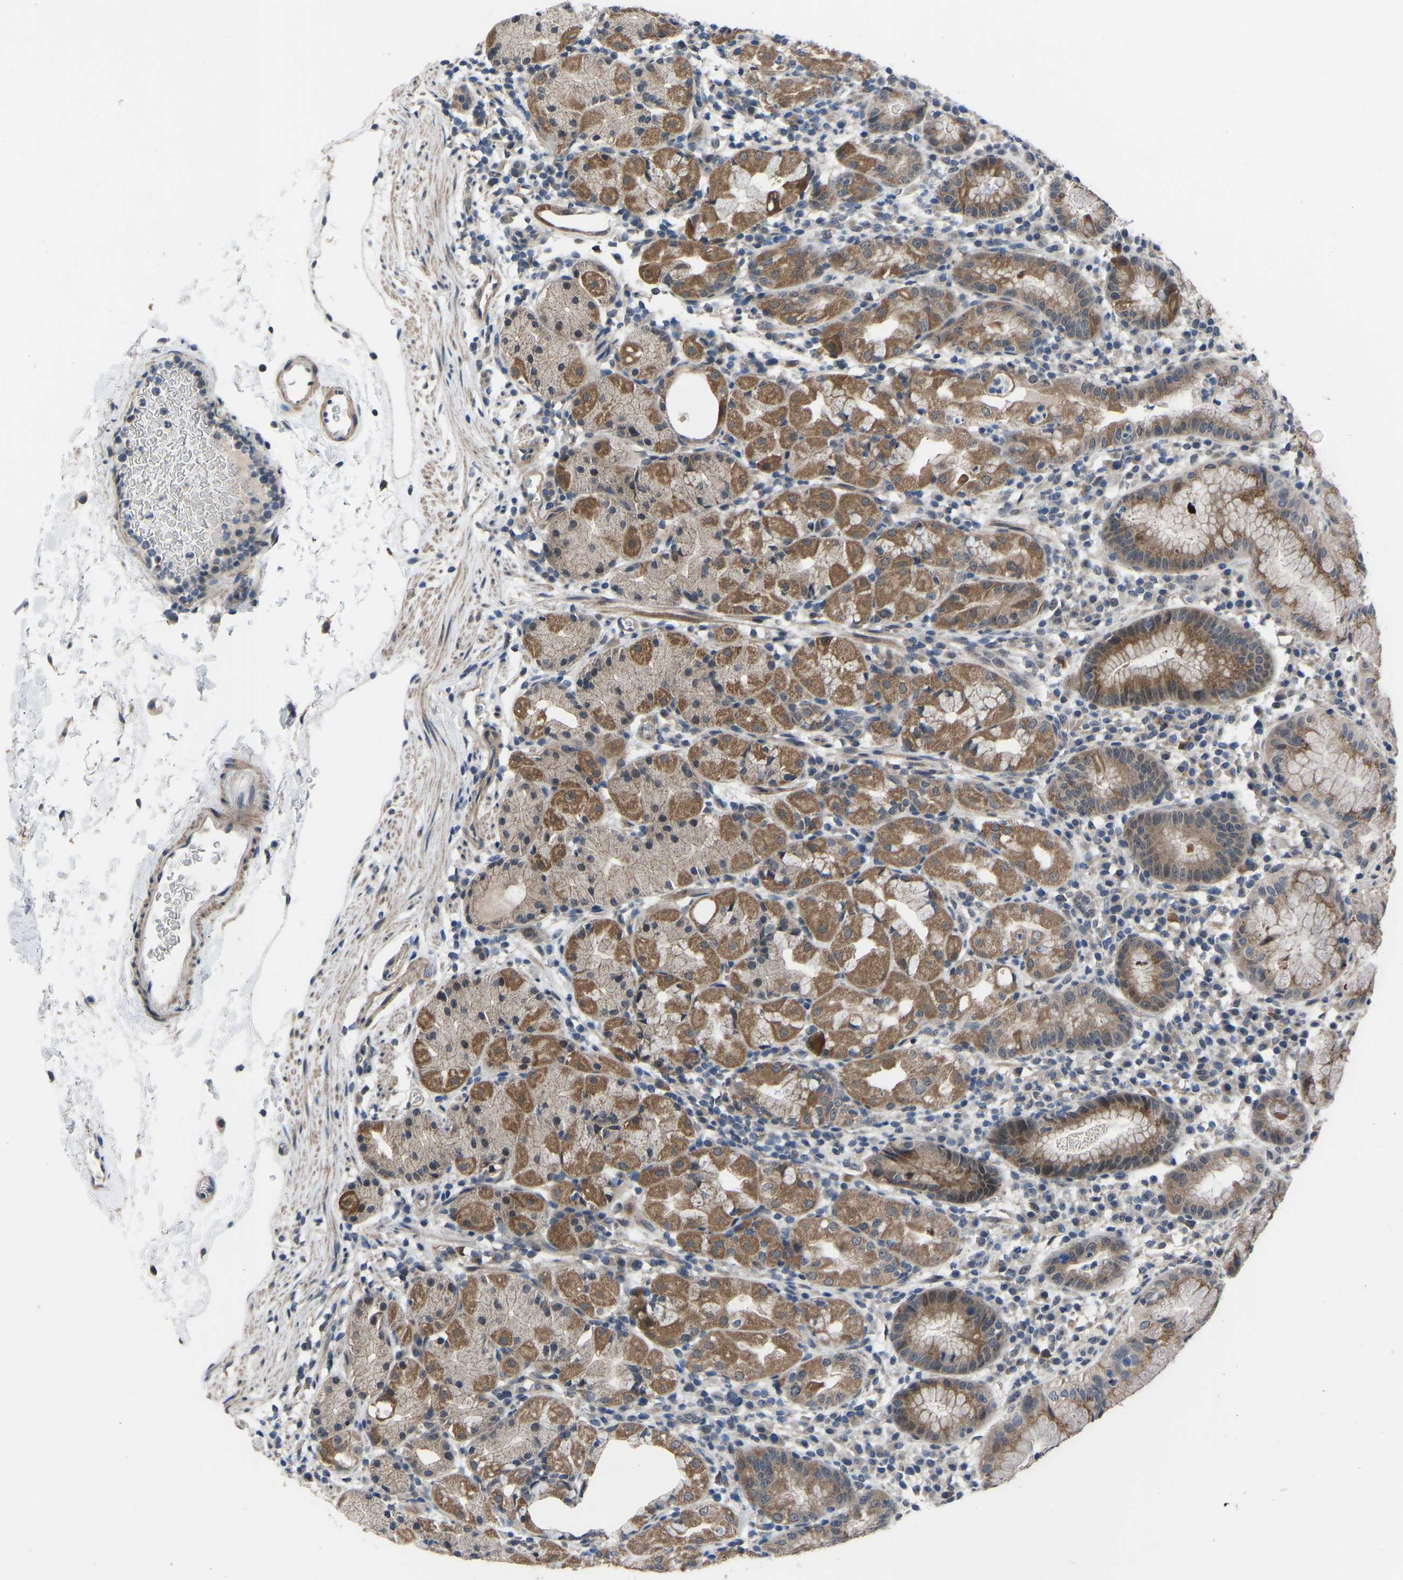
{"staining": {"intensity": "moderate", "quantity": ">75%", "location": "cytoplasmic/membranous"}, "tissue": "stomach", "cell_type": "Glandular cells", "image_type": "normal", "snomed": [{"axis": "morphology", "description": "Normal tissue, NOS"}, {"axis": "topography", "description": "Stomach"}, {"axis": "topography", "description": "Stomach, lower"}], "caption": "This is a micrograph of immunohistochemistry (IHC) staining of normal stomach, which shows moderate expression in the cytoplasmic/membranous of glandular cells.", "gene": "CDK2AP1", "patient": {"sex": "female", "age": 75}}